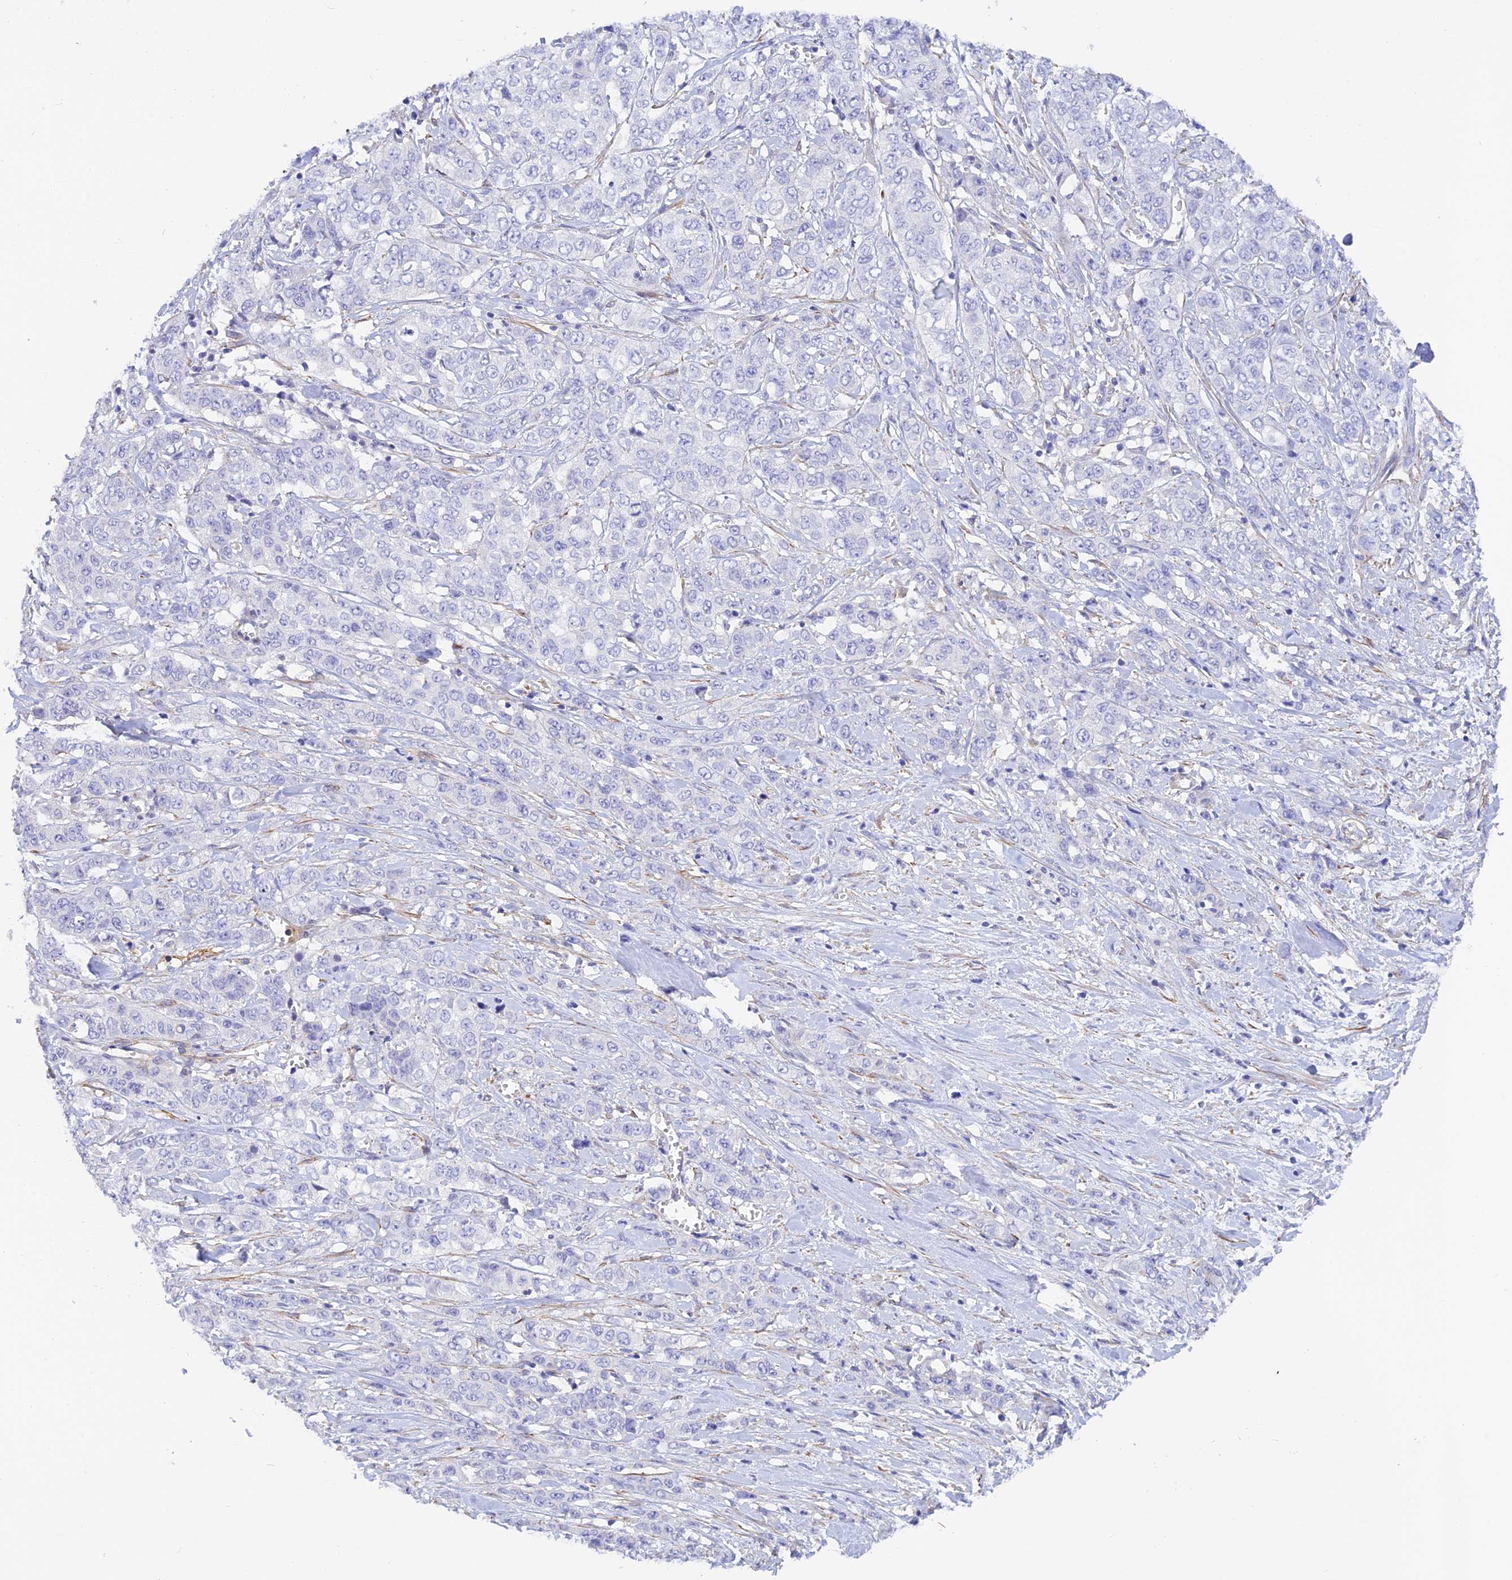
{"staining": {"intensity": "negative", "quantity": "none", "location": "none"}, "tissue": "stomach cancer", "cell_type": "Tumor cells", "image_type": "cancer", "snomed": [{"axis": "morphology", "description": "Adenocarcinoma, NOS"}, {"axis": "topography", "description": "Stomach, upper"}], "caption": "This image is of stomach adenocarcinoma stained with IHC to label a protein in brown with the nuclei are counter-stained blue. There is no positivity in tumor cells.", "gene": "ZDHHC16", "patient": {"sex": "male", "age": 62}}